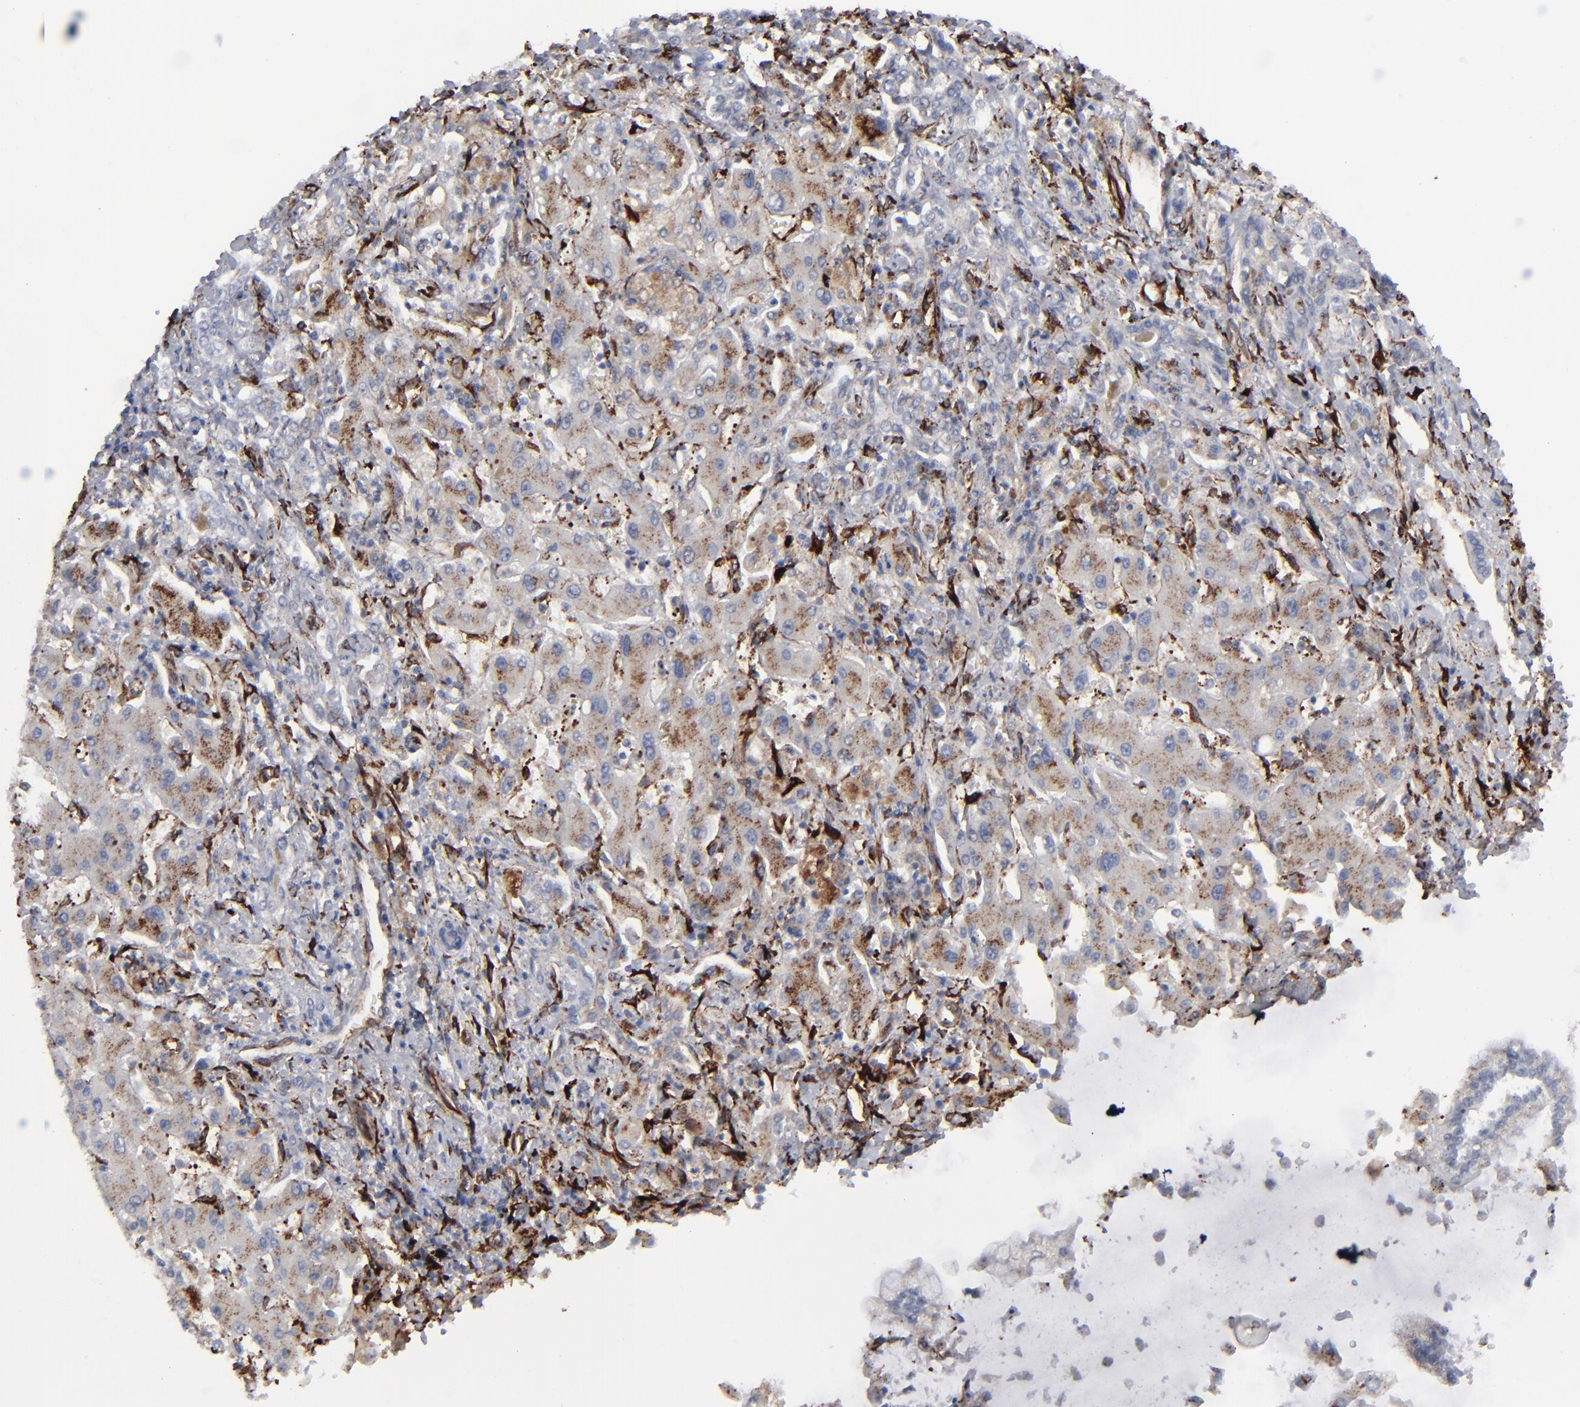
{"staining": {"intensity": "moderate", "quantity": ">75%", "location": "cytoplasmic/membranous"}, "tissue": "liver cancer", "cell_type": "Tumor cells", "image_type": "cancer", "snomed": [{"axis": "morphology", "description": "Cholangiocarcinoma"}, {"axis": "topography", "description": "Liver"}], "caption": "DAB immunohistochemical staining of human liver cancer (cholangiocarcinoma) demonstrates moderate cytoplasmic/membranous protein staining in about >75% of tumor cells.", "gene": "SPARC", "patient": {"sex": "male", "age": 50}}